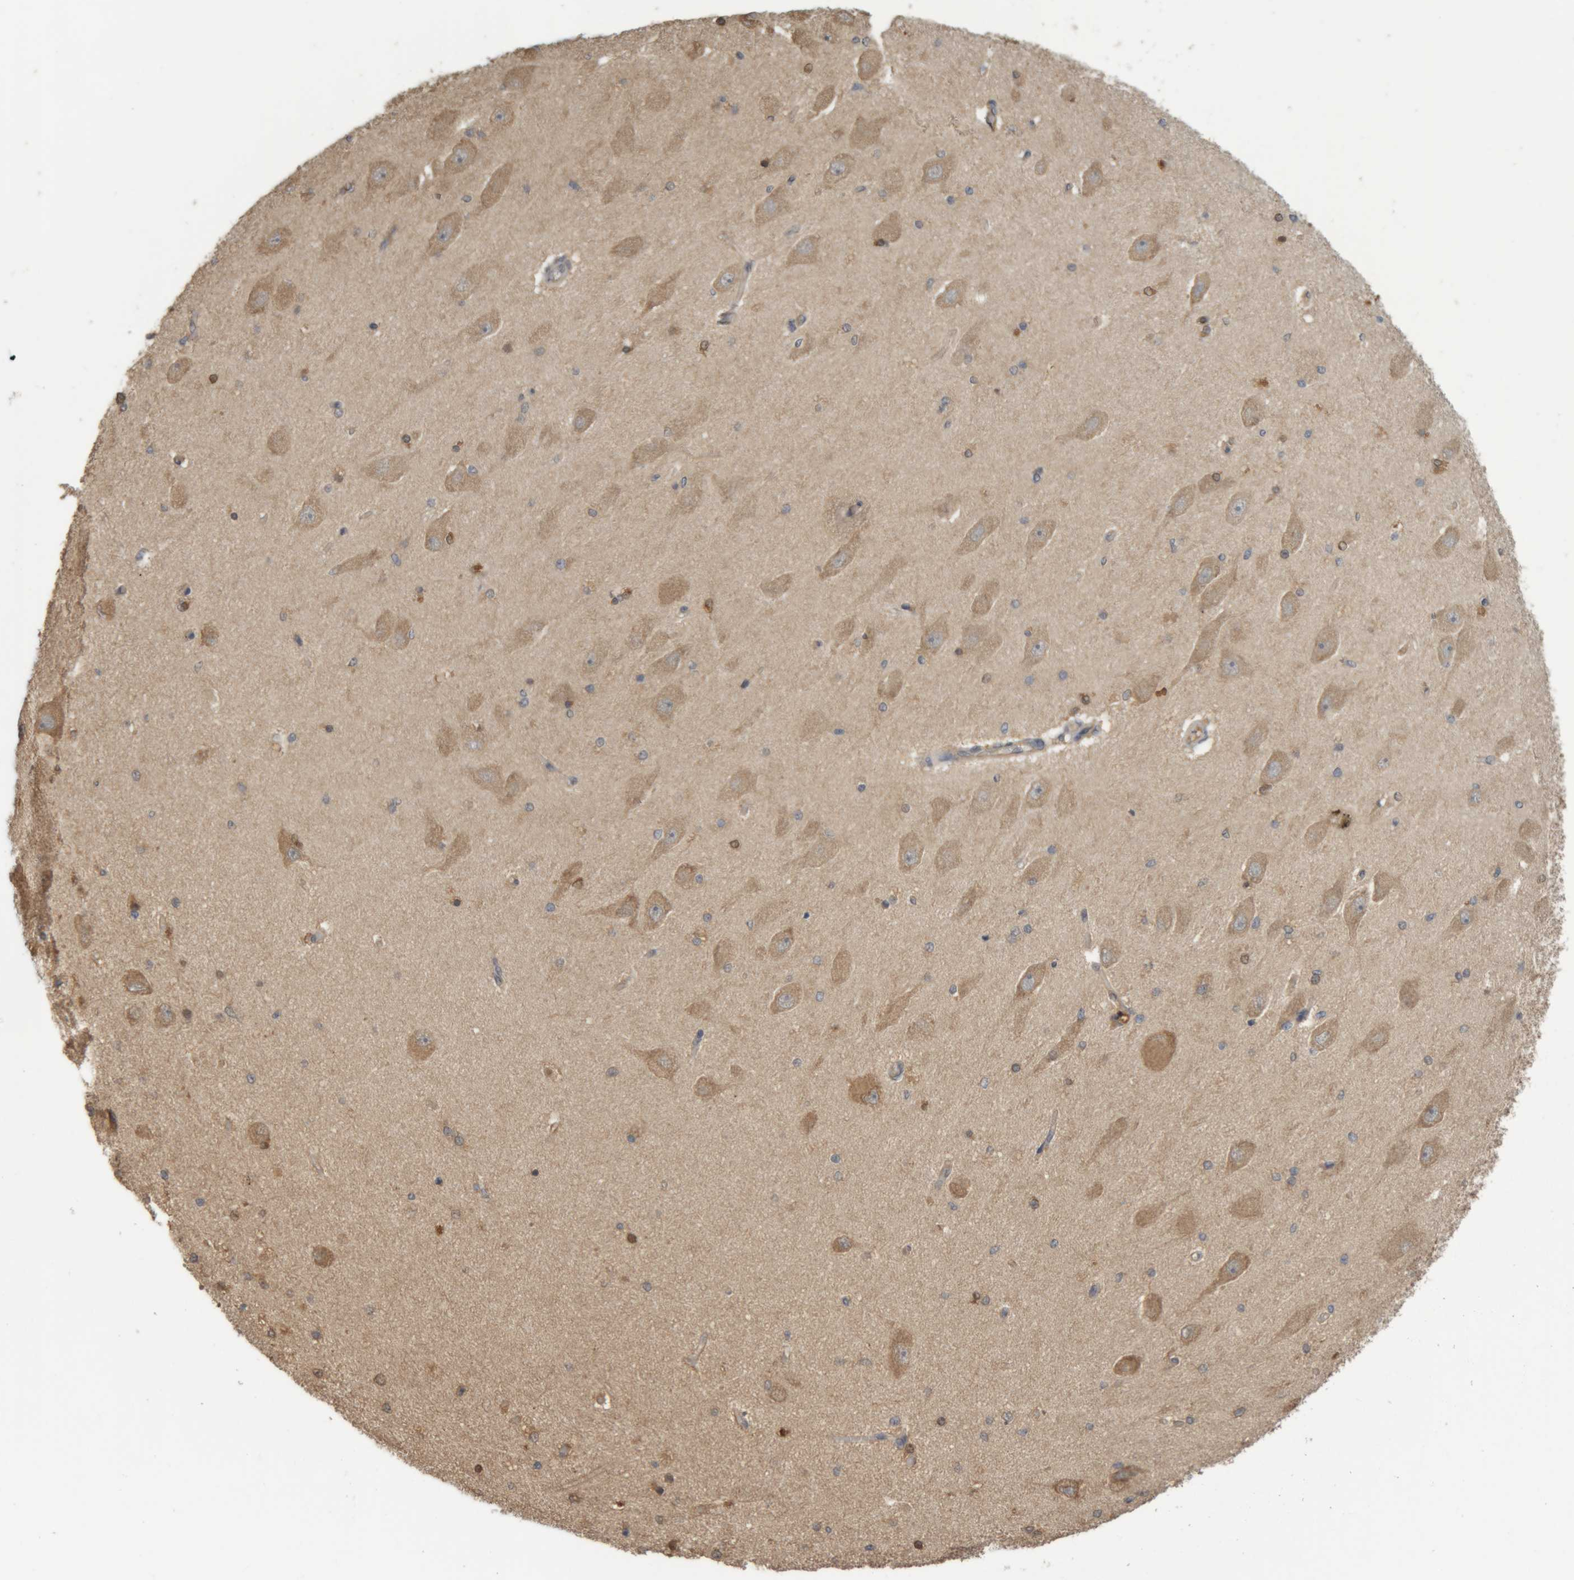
{"staining": {"intensity": "weak", "quantity": "25%-75%", "location": "cytoplasmic/membranous"}, "tissue": "hippocampus", "cell_type": "Glial cells", "image_type": "normal", "snomed": [{"axis": "morphology", "description": "Normal tissue, NOS"}, {"axis": "topography", "description": "Hippocampus"}], "caption": "Immunohistochemistry image of normal hippocampus: human hippocampus stained using immunohistochemistry shows low levels of weak protein expression localized specifically in the cytoplasmic/membranous of glial cells, appearing as a cytoplasmic/membranous brown color.", "gene": "TMED7", "patient": {"sex": "female", "age": 54}}